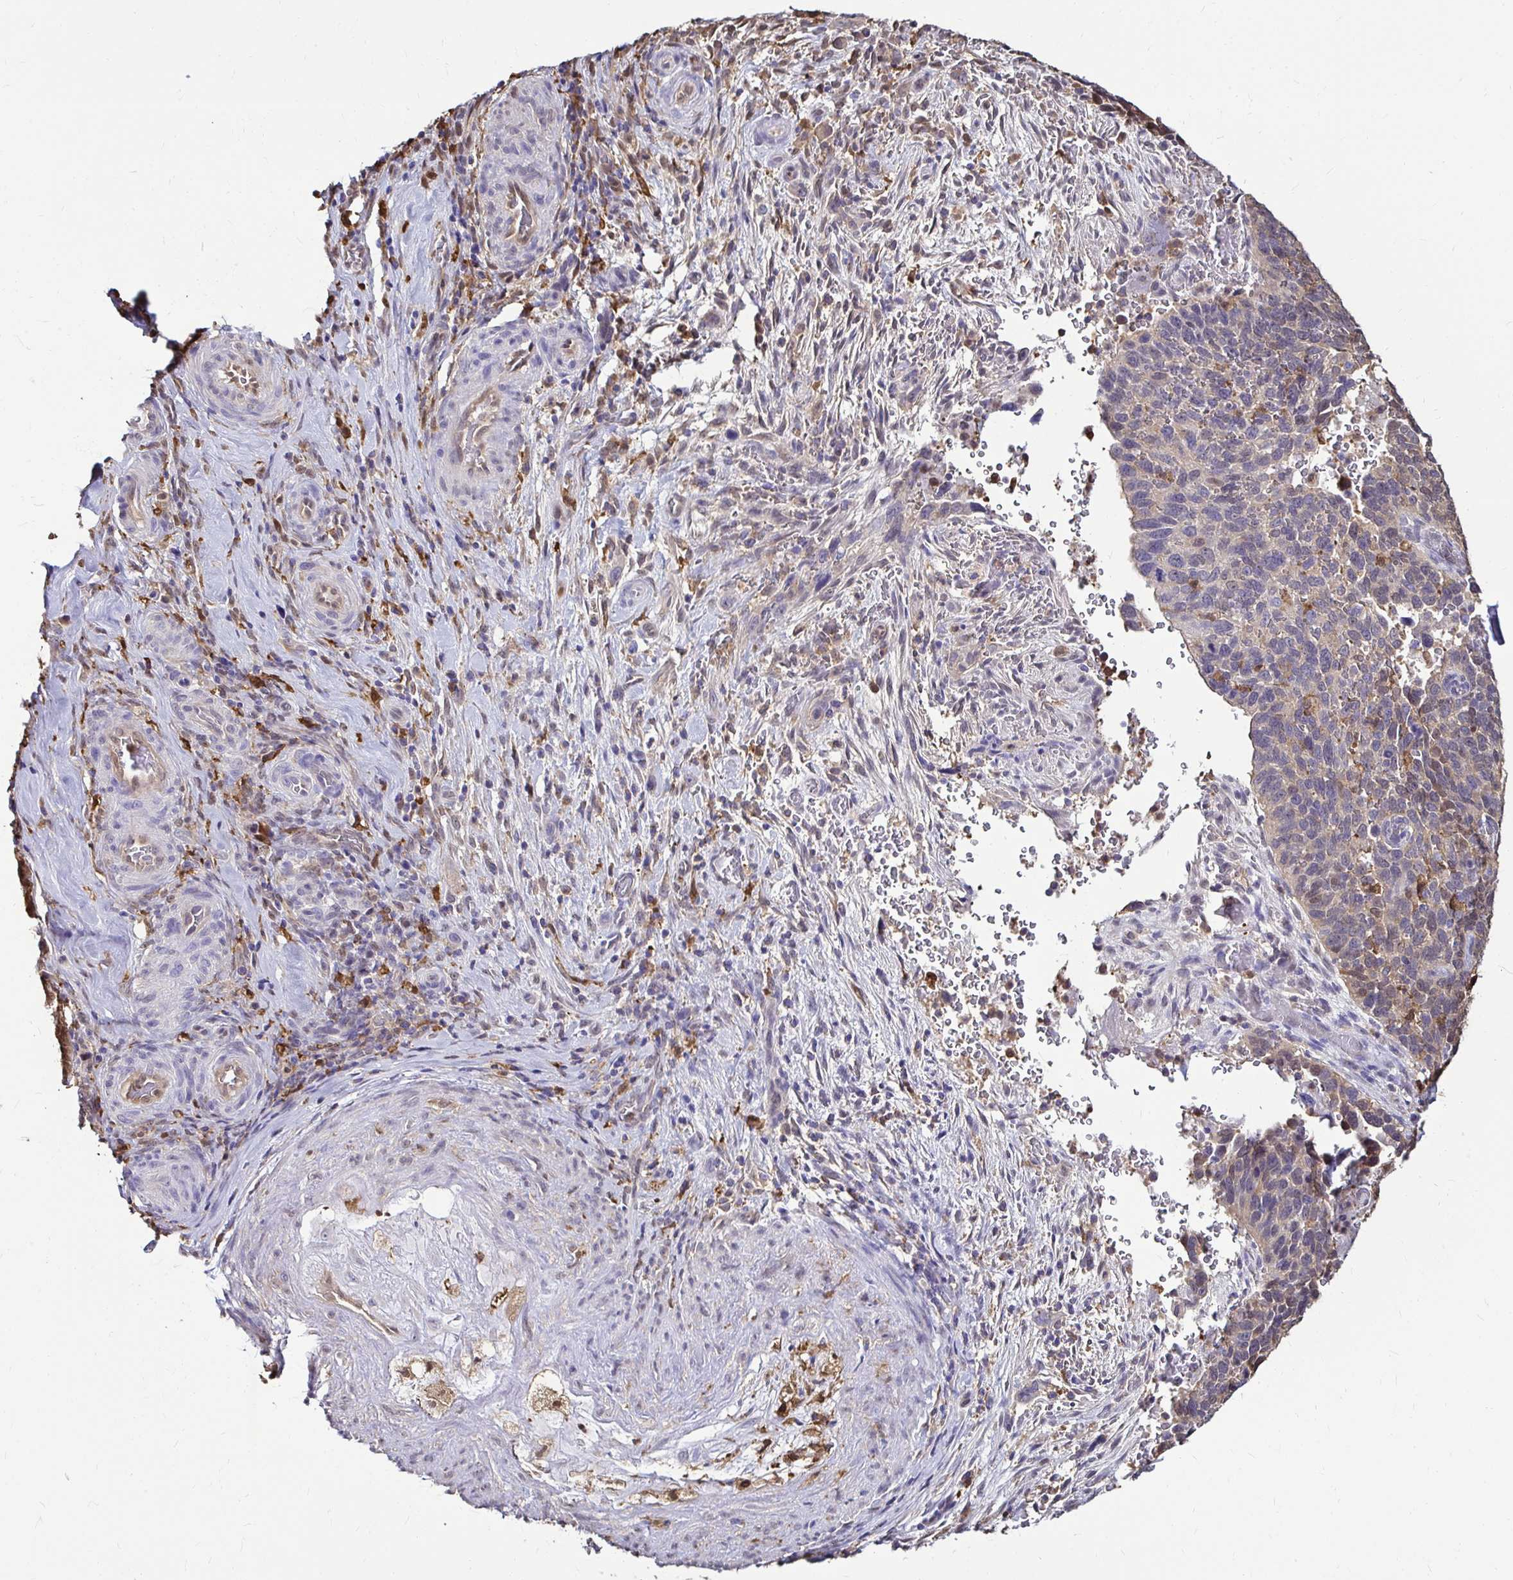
{"staining": {"intensity": "negative", "quantity": "none", "location": "none"}, "tissue": "cervical cancer", "cell_type": "Tumor cells", "image_type": "cancer", "snomed": [{"axis": "morphology", "description": "Squamous cell carcinoma, NOS"}, {"axis": "topography", "description": "Cervix"}], "caption": "There is no significant positivity in tumor cells of cervical squamous cell carcinoma.", "gene": "IDH1", "patient": {"sex": "female", "age": 51}}